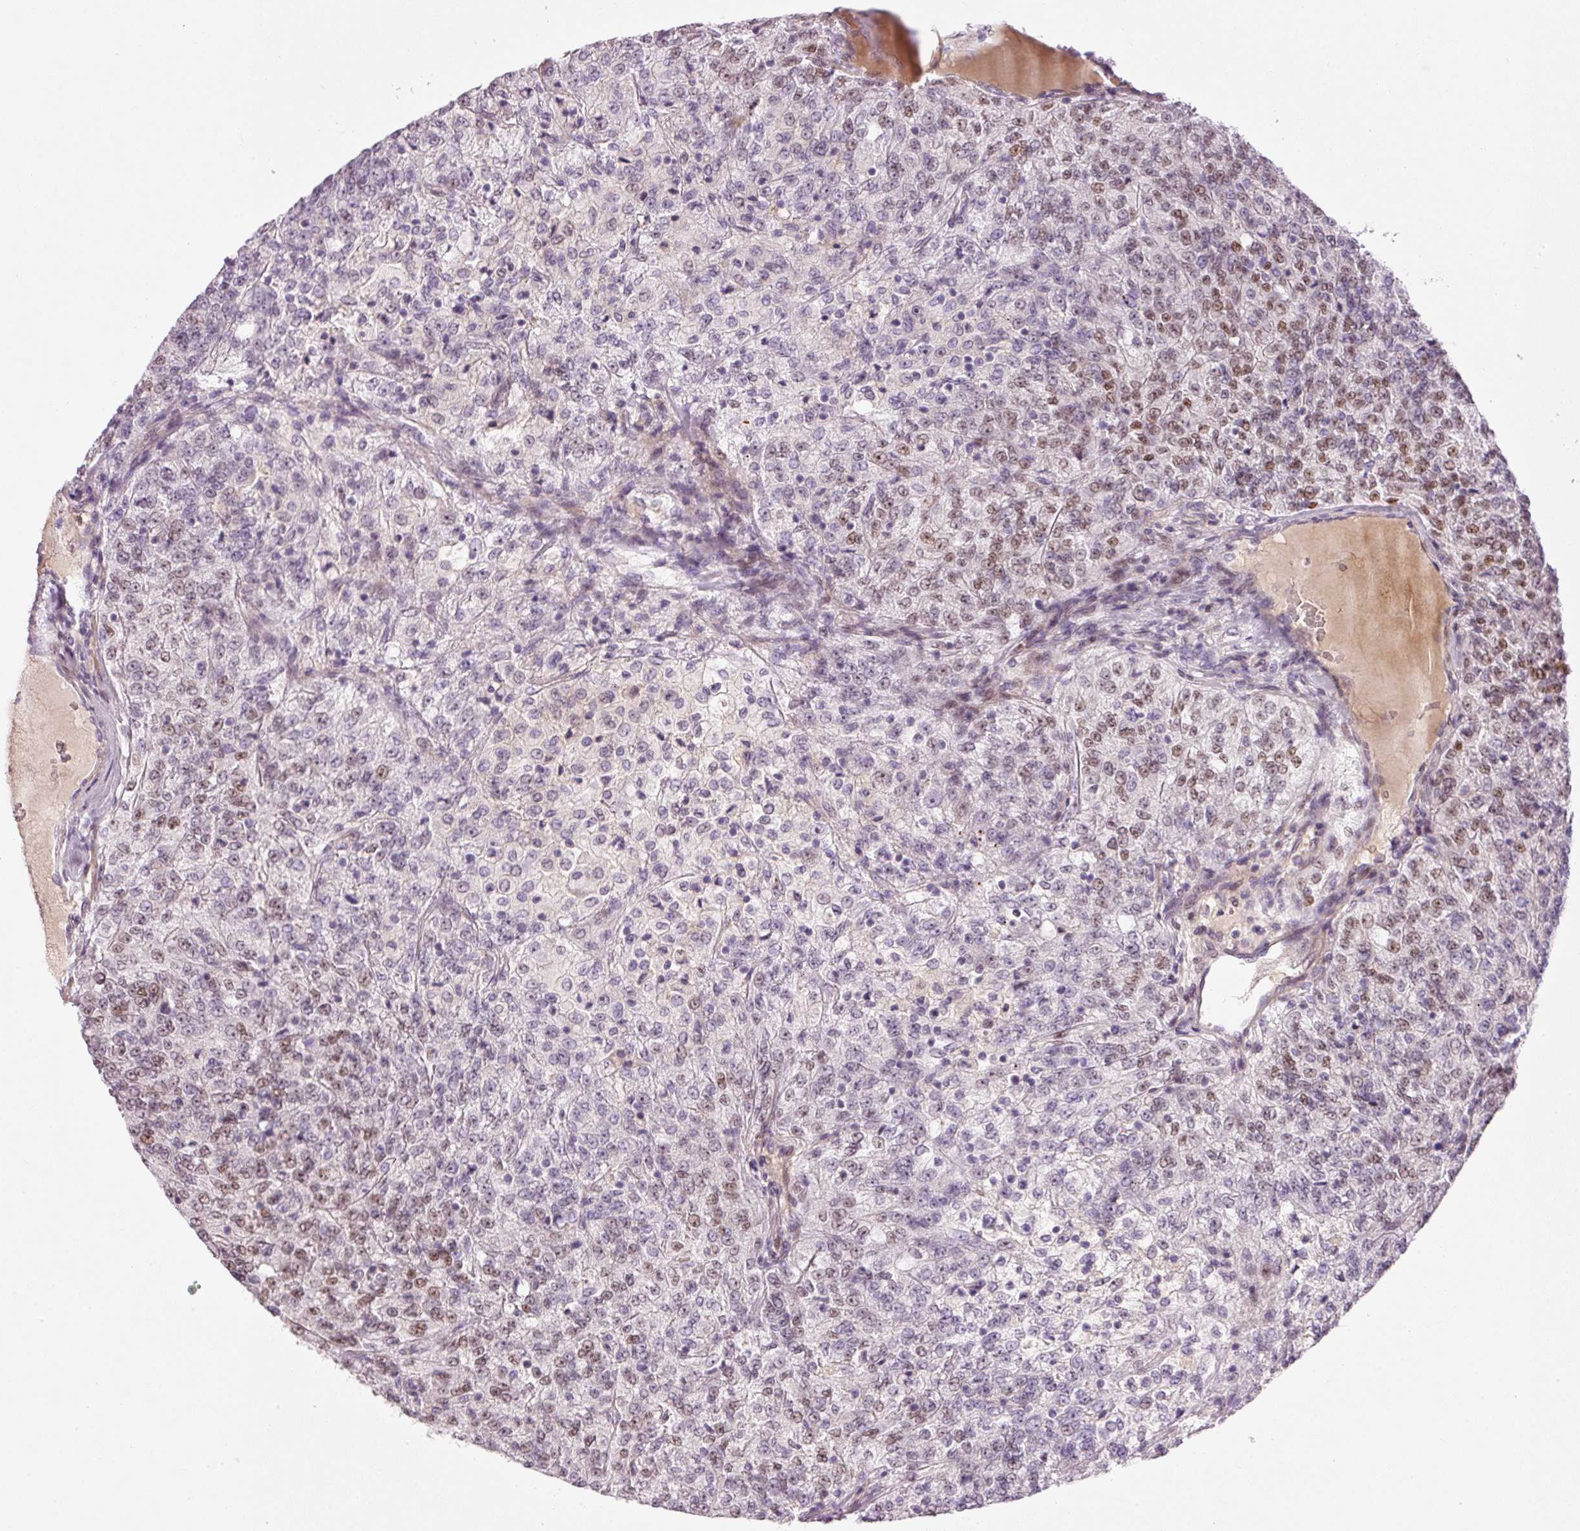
{"staining": {"intensity": "moderate", "quantity": "25%-75%", "location": "nuclear"}, "tissue": "renal cancer", "cell_type": "Tumor cells", "image_type": "cancer", "snomed": [{"axis": "morphology", "description": "Adenocarcinoma, NOS"}, {"axis": "topography", "description": "Kidney"}], "caption": "A brown stain shows moderate nuclear positivity of a protein in adenocarcinoma (renal) tumor cells.", "gene": "HNF1A", "patient": {"sex": "female", "age": 63}}